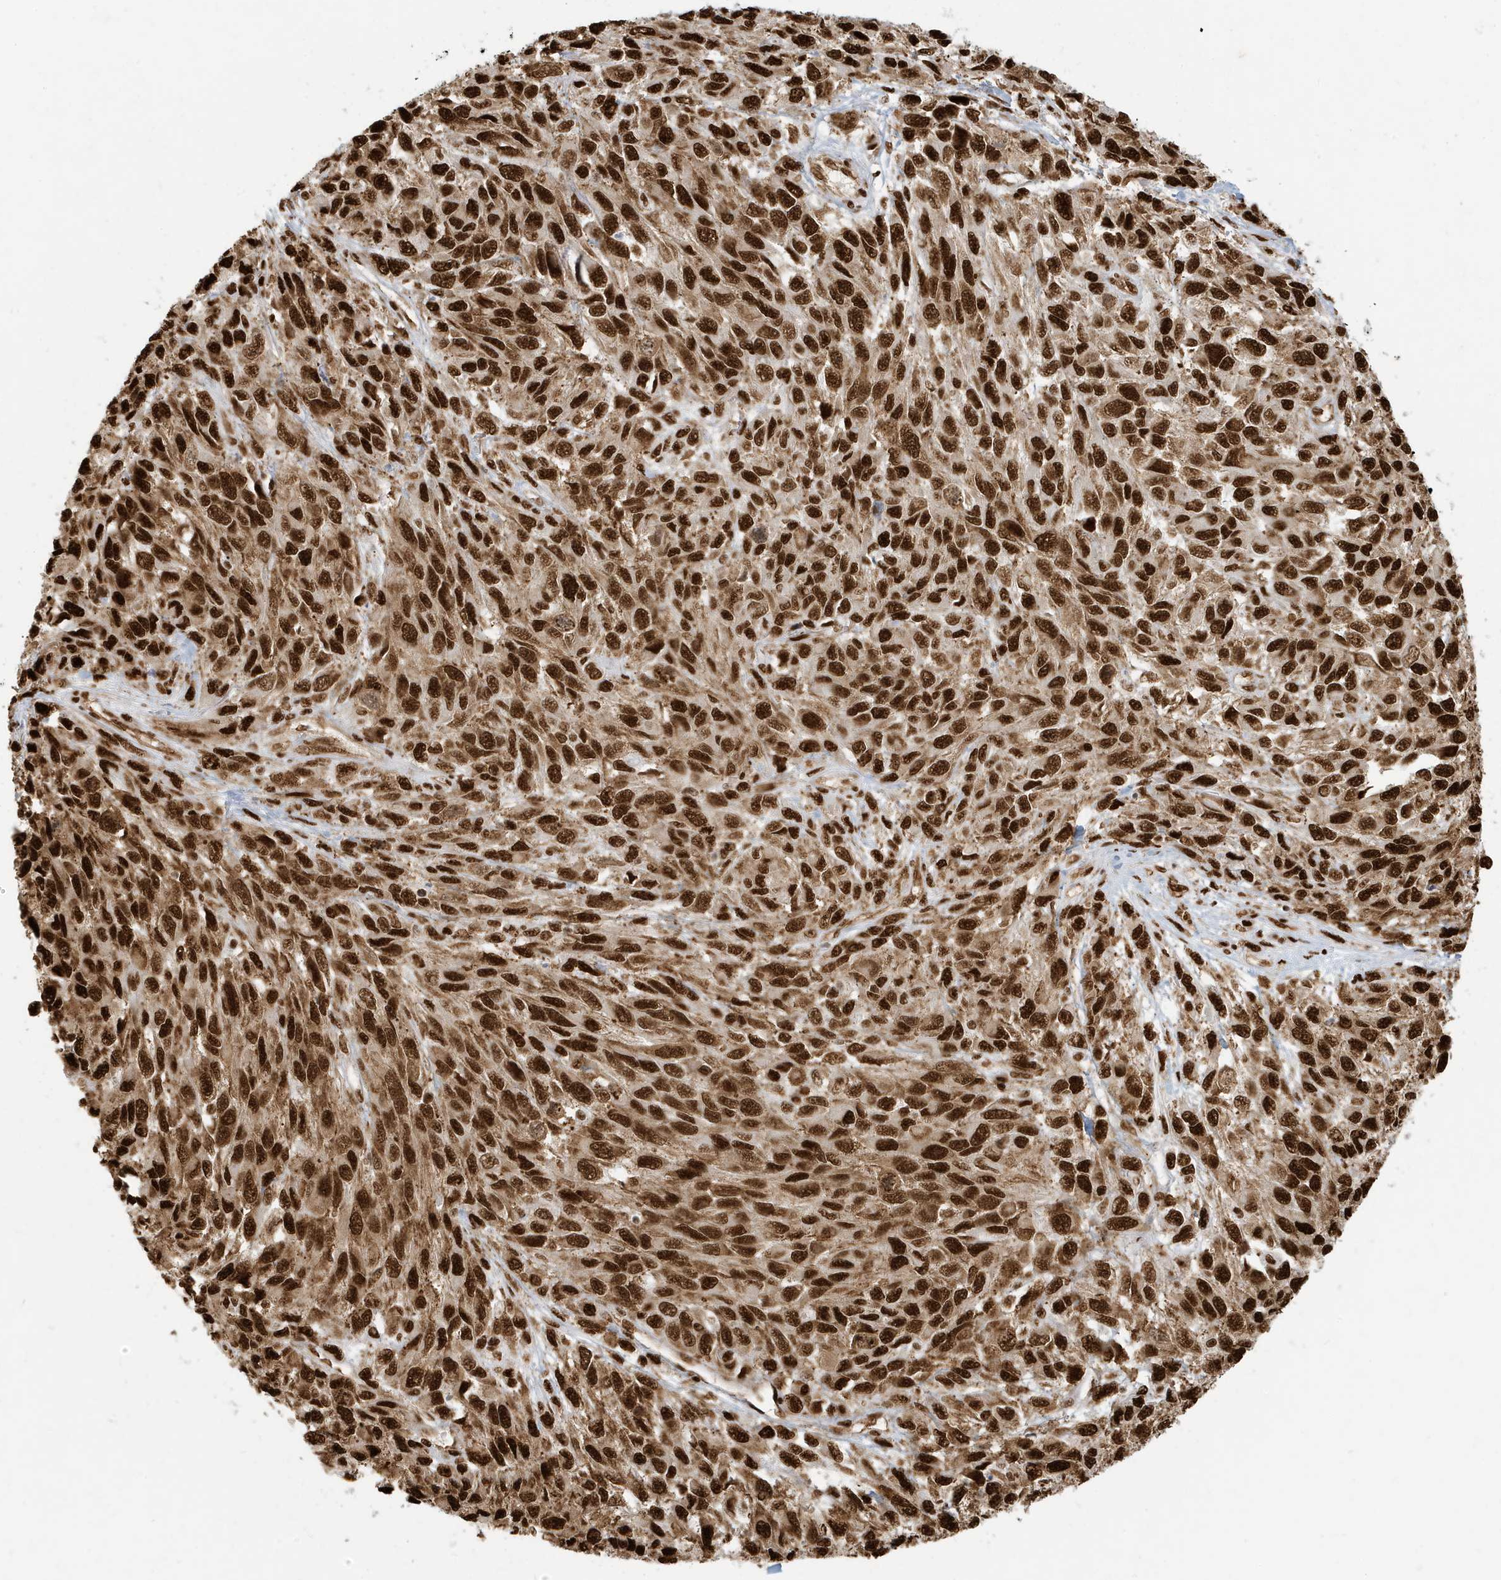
{"staining": {"intensity": "strong", "quantity": ">75%", "location": "nuclear"}, "tissue": "melanoma", "cell_type": "Tumor cells", "image_type": "cancer", "snomed": [{"axis": "morphology", "description": "Malignant melanoma, NOS"}, {"axis": "topography", "description": "Skin"}], "caption": "Immunohistochemistry (IHC) staining of melanoma, which exhibits high levels of strong nuclear positivity in approximately >75% of tumor cells indicating strong nuclear protein positivity. The staining was performed using DAB (brown) for protein detection and nuclei were counterstained in hematoxylin (blue).", "gene": "CKS2", "patient": {"sex": "female", "age": 96}}